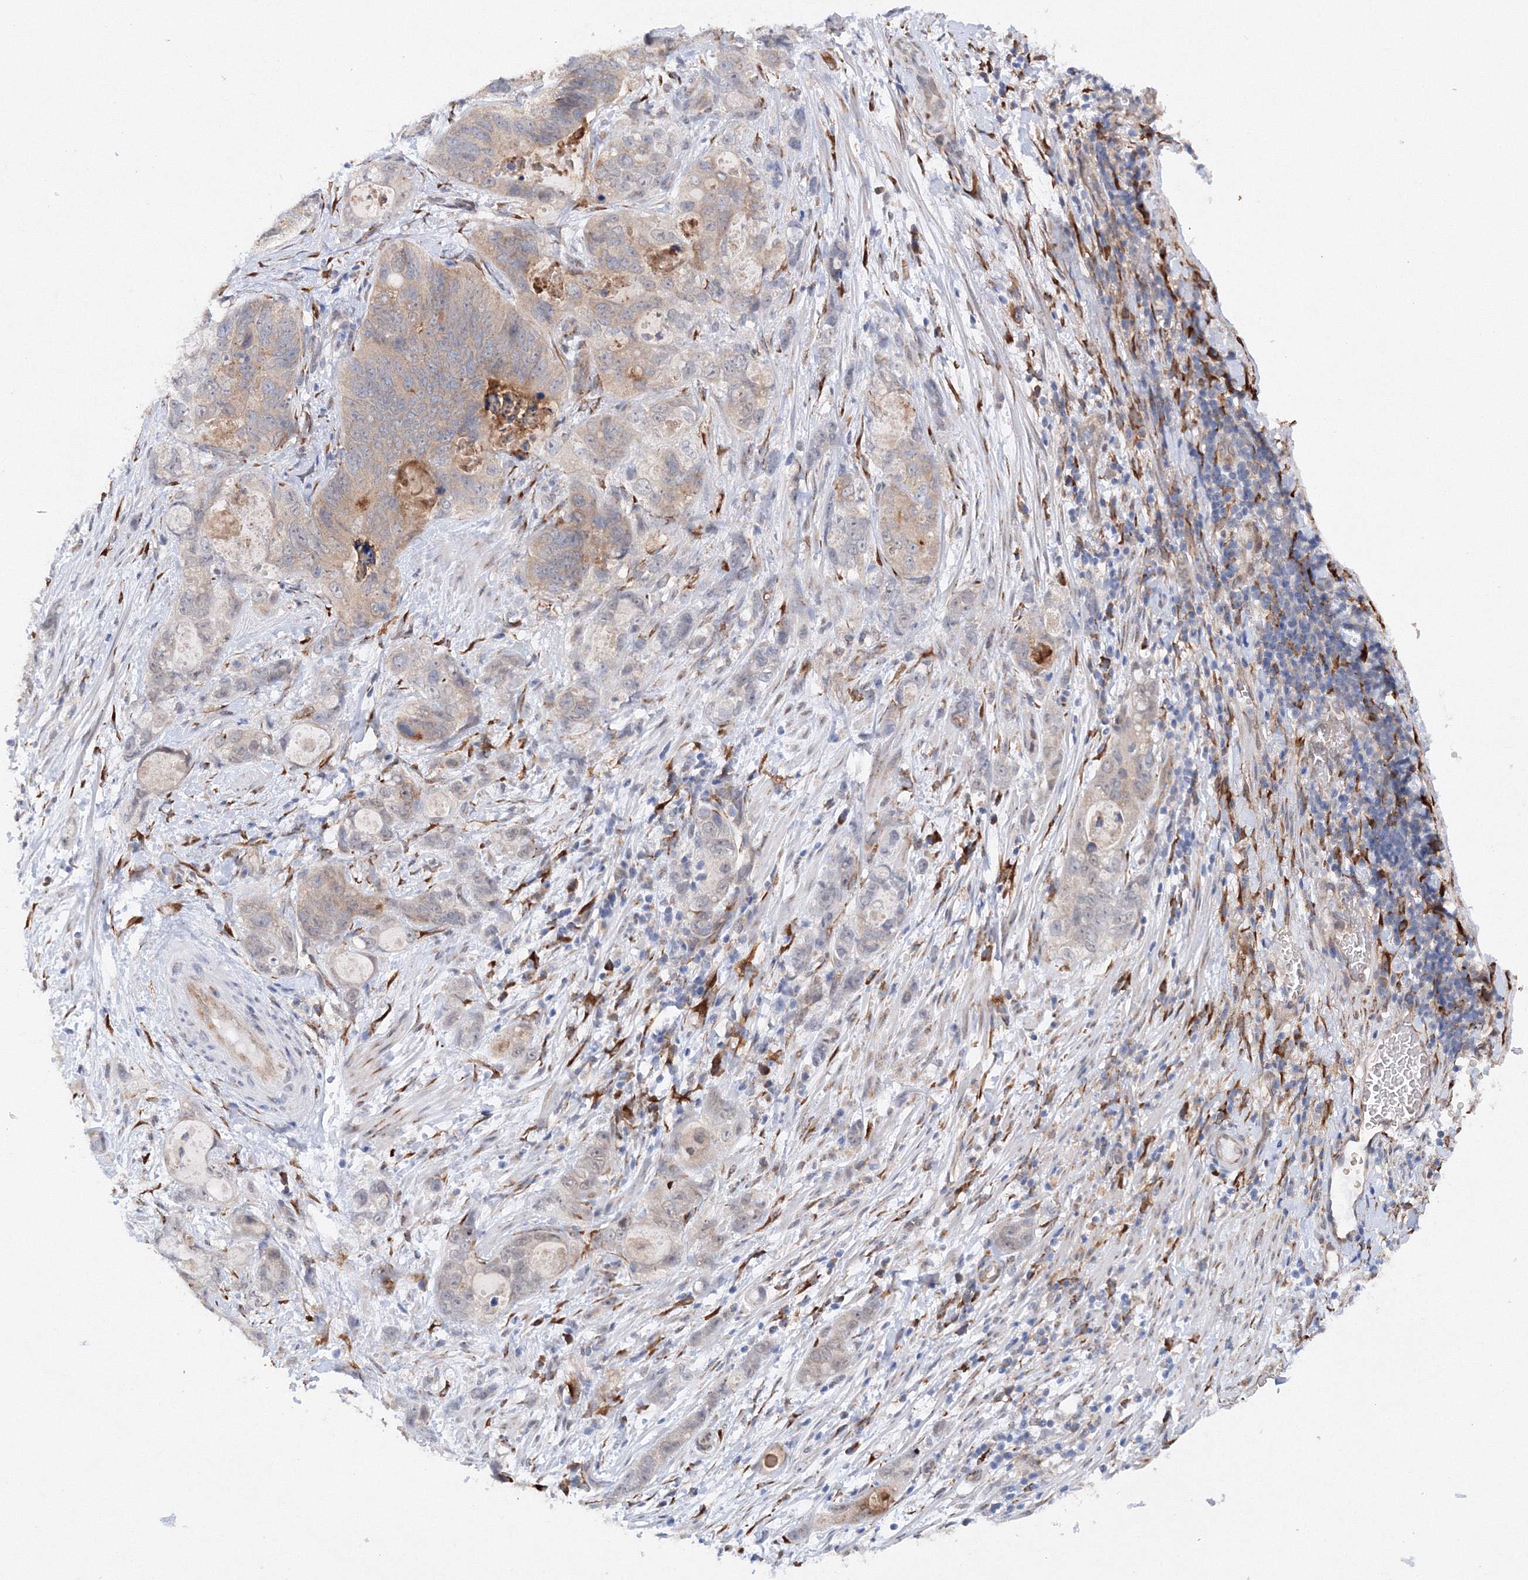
{"staining": {"intensity": "weak", "quantity": "<25%", "location": "cytoplasmic/membranous"}, "tissue": "stomach cancer", "cell_type": "Tumor cells", "image_type": "cancer", "snomed": [{"axis": "morphology", "description": "Normal tissue, NOS"}, {"axis": "morphology", "description": "Adenocarcinoma, NOS"}, {"axis": "topography", "description": "Stomach"}], "caption": "Stomach cancer (adenocarcinoma) was stained to show a protein in brown. There is no significant positivity in tumor cells. (DAB (3,3'-diaminobenzidine) IHC visualized using brightfield microscopy, high magnification).", "gene": "DIS3L2", "patient": {"sex": "female", "age": 89}}